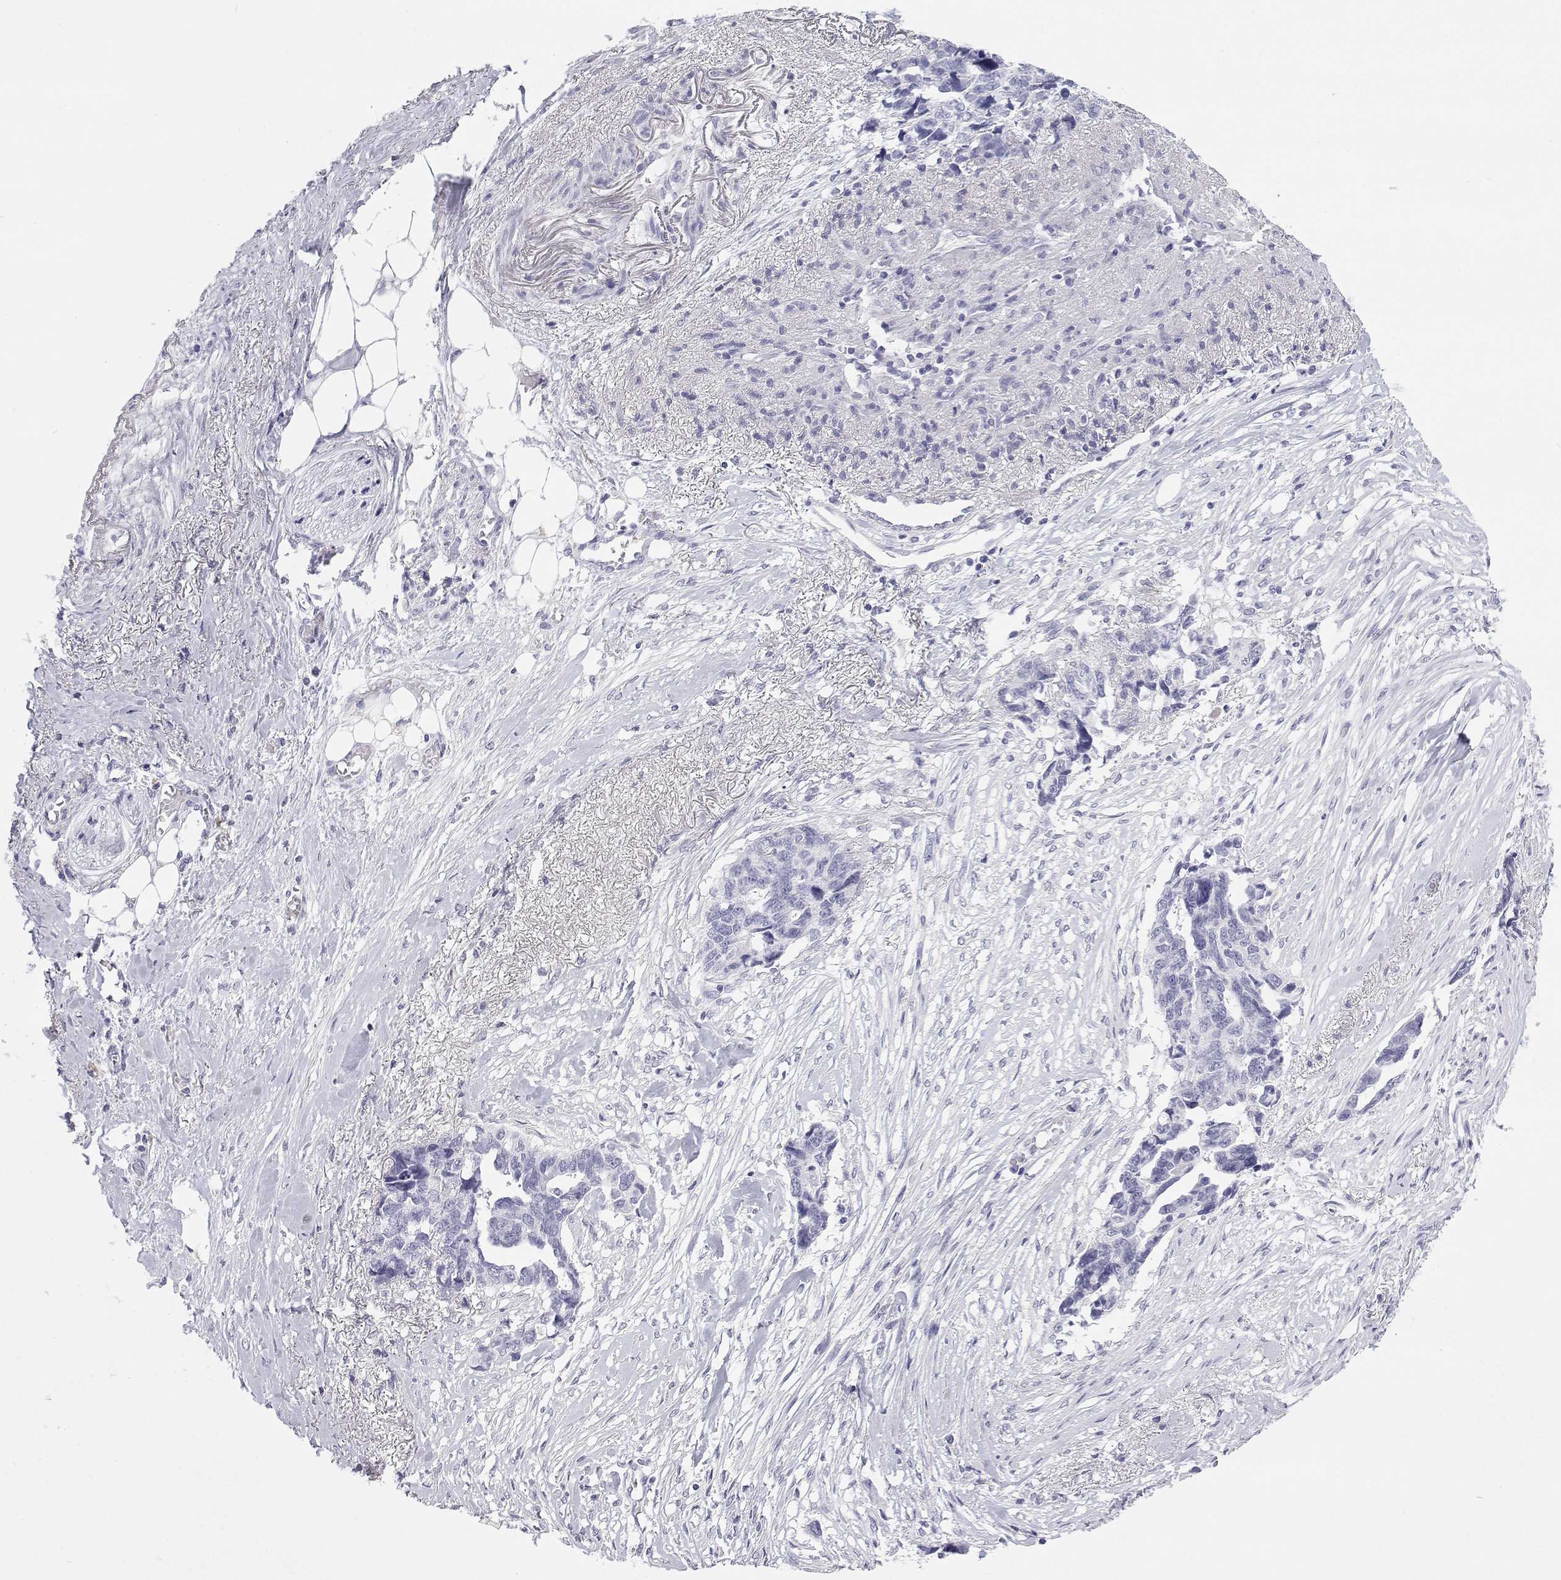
{"staining": {"intensity": "negative", "quantity": "none", "location": "none"}, "tissue": "ovarian cancer", "cell_type": "Tumor cells", "image_type": "cancer", "snomed": [{"axis": "morphology", "description": "Cystadenocarcinoma, serous, NOS"}, {"axis": "topography", "description": "Ovary"}], "caption": "High power microscopy photomicrograph of an immunohistochemistry (IHC) micrograph of ovarian cancer (serous cystadenocarcinoma), revealing no significant staining in tumor cells. (DAB IHC visualized using brightfield microscopy, high magnification).", "gene": "SFTPB", "patient": {"sex": "female", "age": 69}}